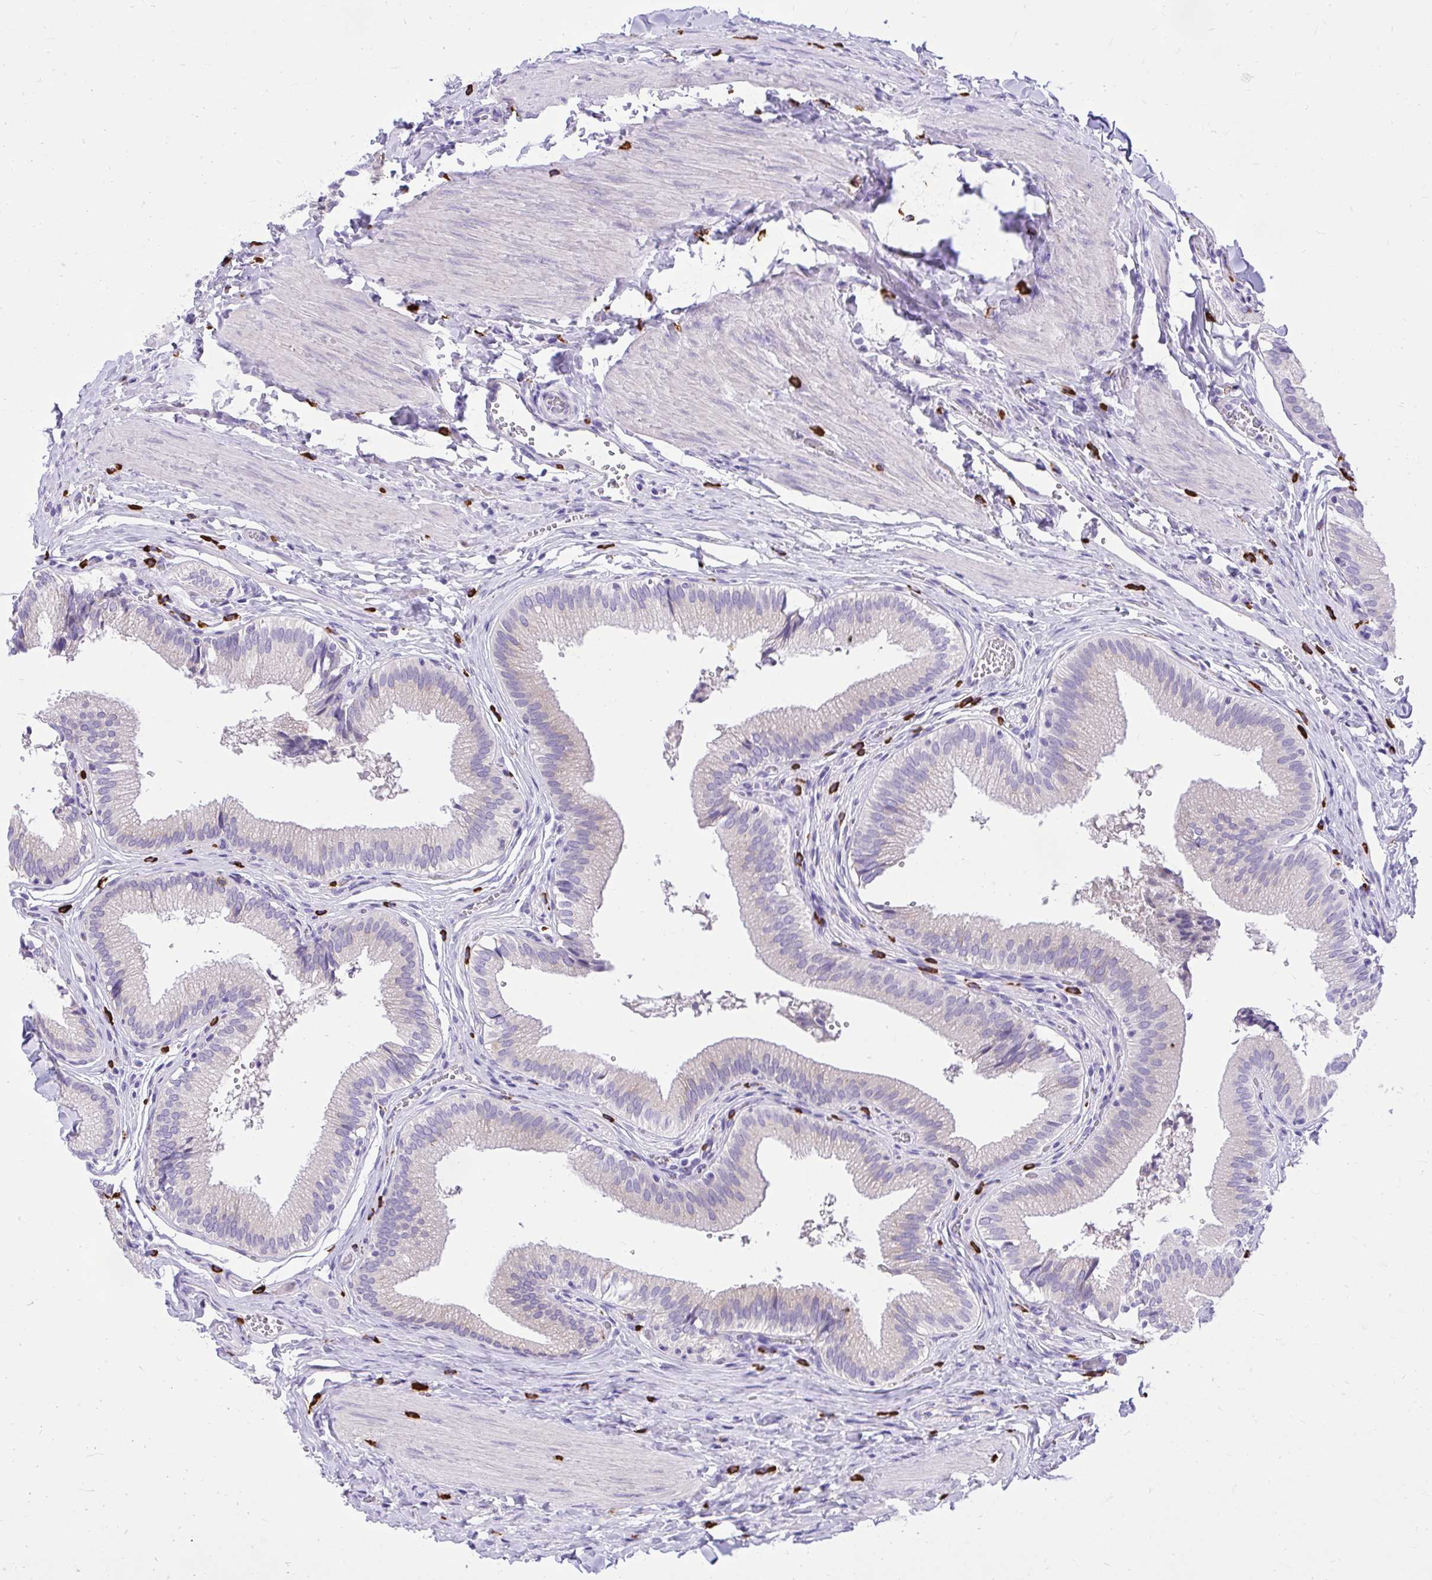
{"staining": {"intensity": "negative", "quantity": "none", "location": "none"}, "tissue": "gallbladder", "cell_type": "Glandular cells", "image_type": "normal", "snomed": [{"axis": "morphology", "description": "Normal tissue, NOS"}, {"axis": "topography", "description": "Gallbladder"}, {"axis": "topography", "description": "Peripheral nerve tissue"}], "caption": "The immunohistochemistry (IHC) histopathology image has no significant expression in glandular cells of gallbladder. Brightfield microscopy of IHC stained with DAB (3,3'-diaminobenzidine) (brown) and hematoxylin (blue), captured at high magnification.", "gene": "PSD", "patient": {"sex": "male", "age": 17}}